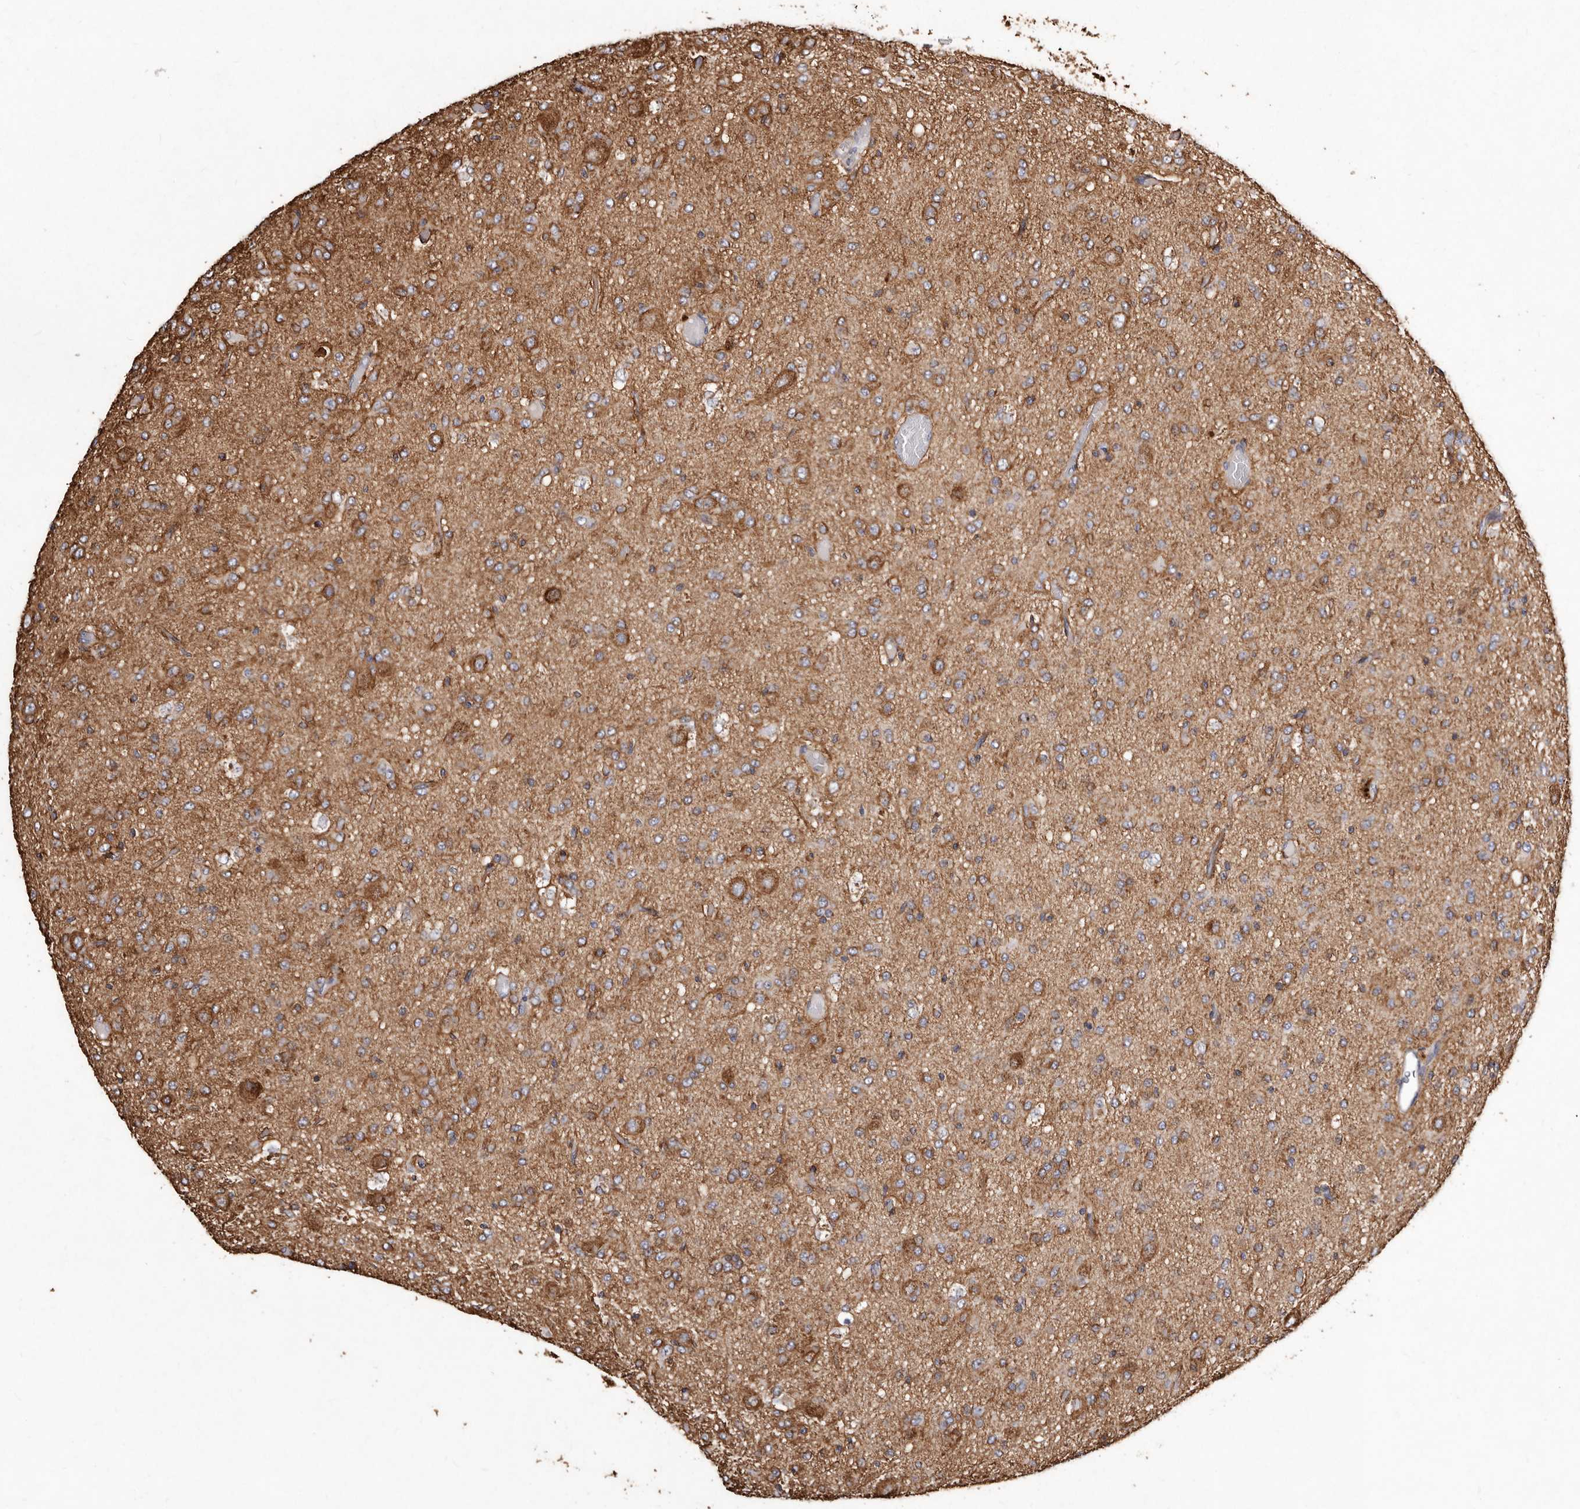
{"staining": {"intensity": "moderate", "quantity": "25%-75%", "location": "cytoplasmic/membranous"}, "tissue": "glioma", "cell_type": "Tumor cells", "image_type": "cancer", "snomed": [{"axis": "morphology", "description": "Glioma, malignant, High grade"}, {"axis": "topography", "description": "Brain"}], "caption": "About 25%-75% of tumor cells in human malignant glioma (high-grade) demonstrate moderate cytoplasmic/membranous protein staining as visualized by brown immunohistochemical staining.", "gene": "STEAP2", "patient": {"sex": "female", "age": 59}}